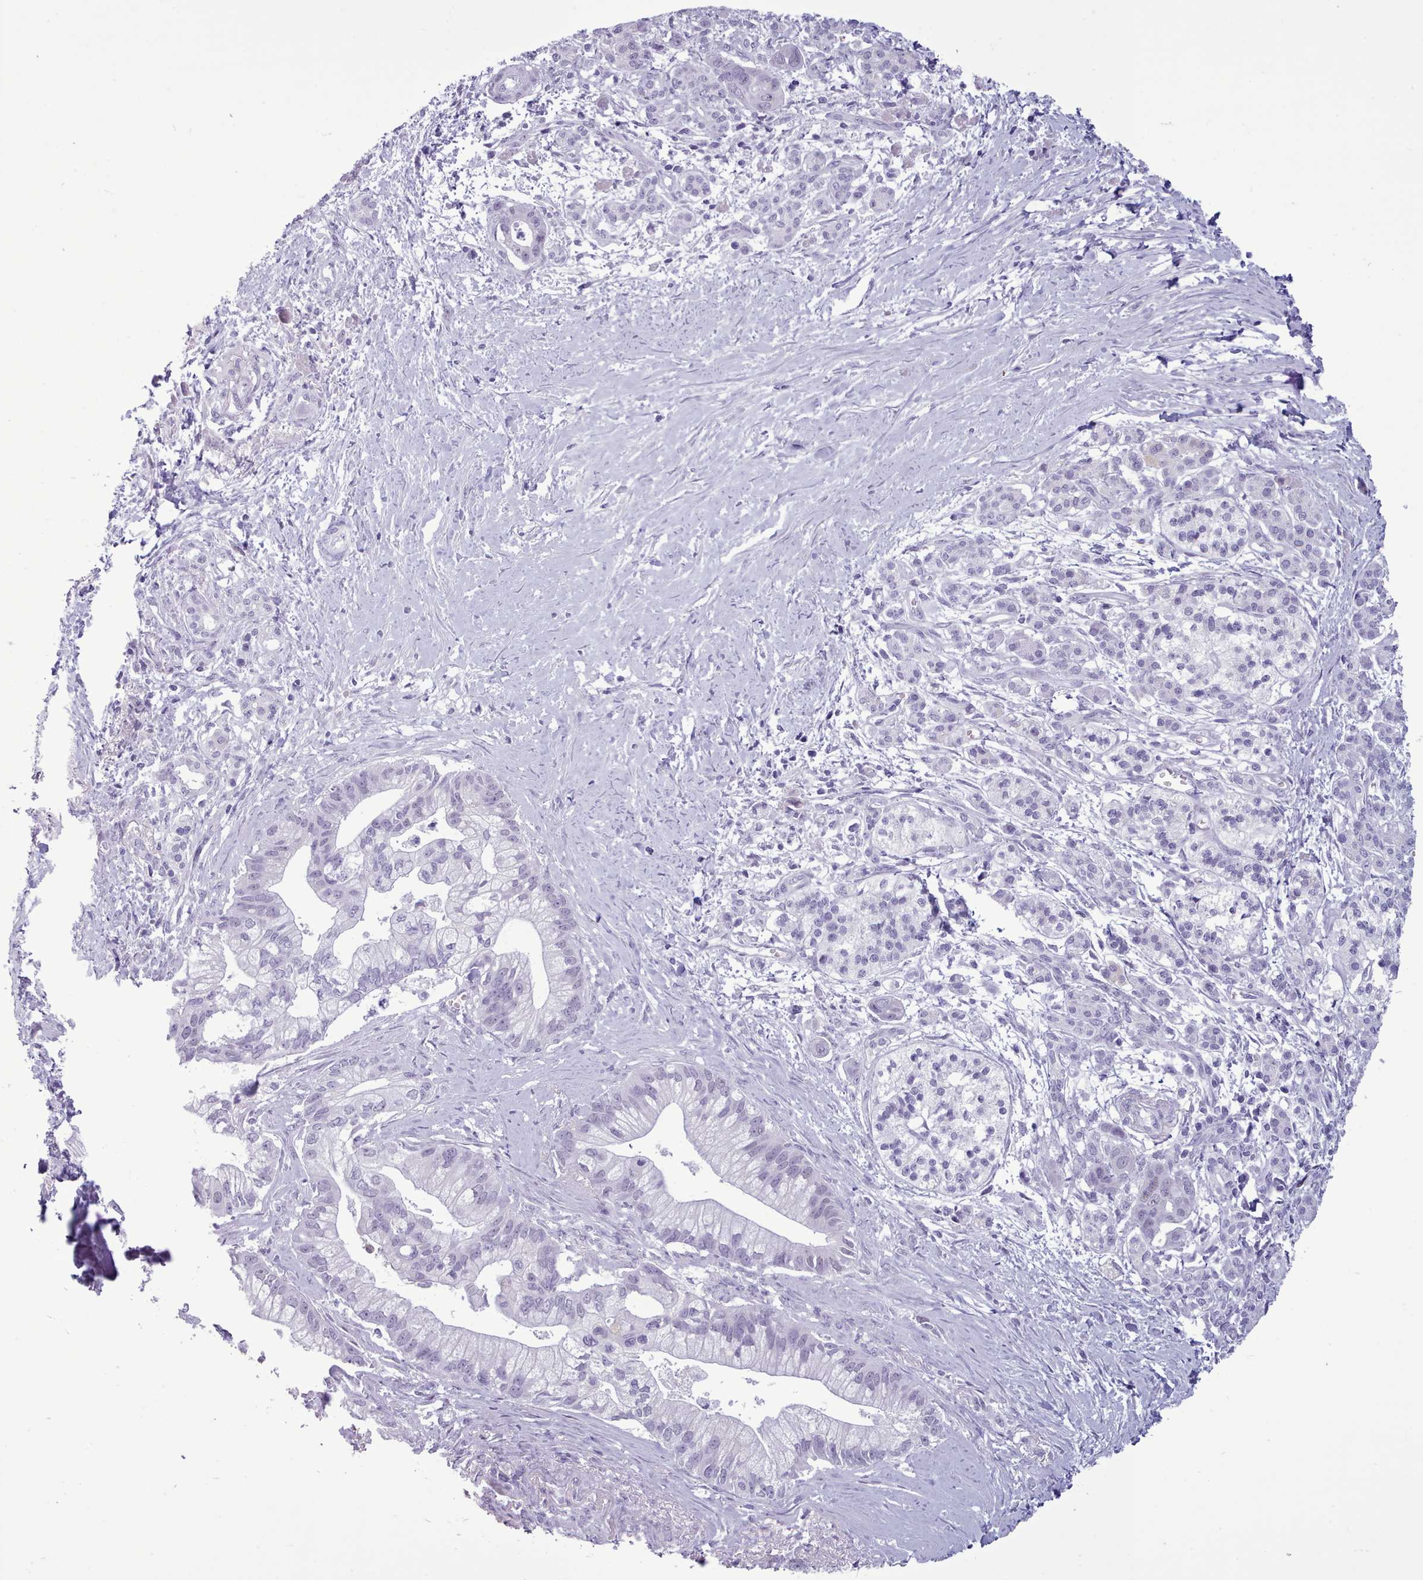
{"staining": {"intensity": "negative", "quantity": "none", "location": "none"}, "tissue": "pancreatic cancer", "cell_type": "Tumor cells", "image_type": "cancer", "snomed": [{"axis": "morphology", "description": "Adenocarcinoma, NOS"}, {"axis": "topography", "description": "Pancreas"}], "caption": "A photomicrograph of adenocarcinoma (pancreatic) stained for a protein reveals no brown staining in tumor cells.", "gene": "FBXO48", "patient": {"sex": "male", "age": 68}}